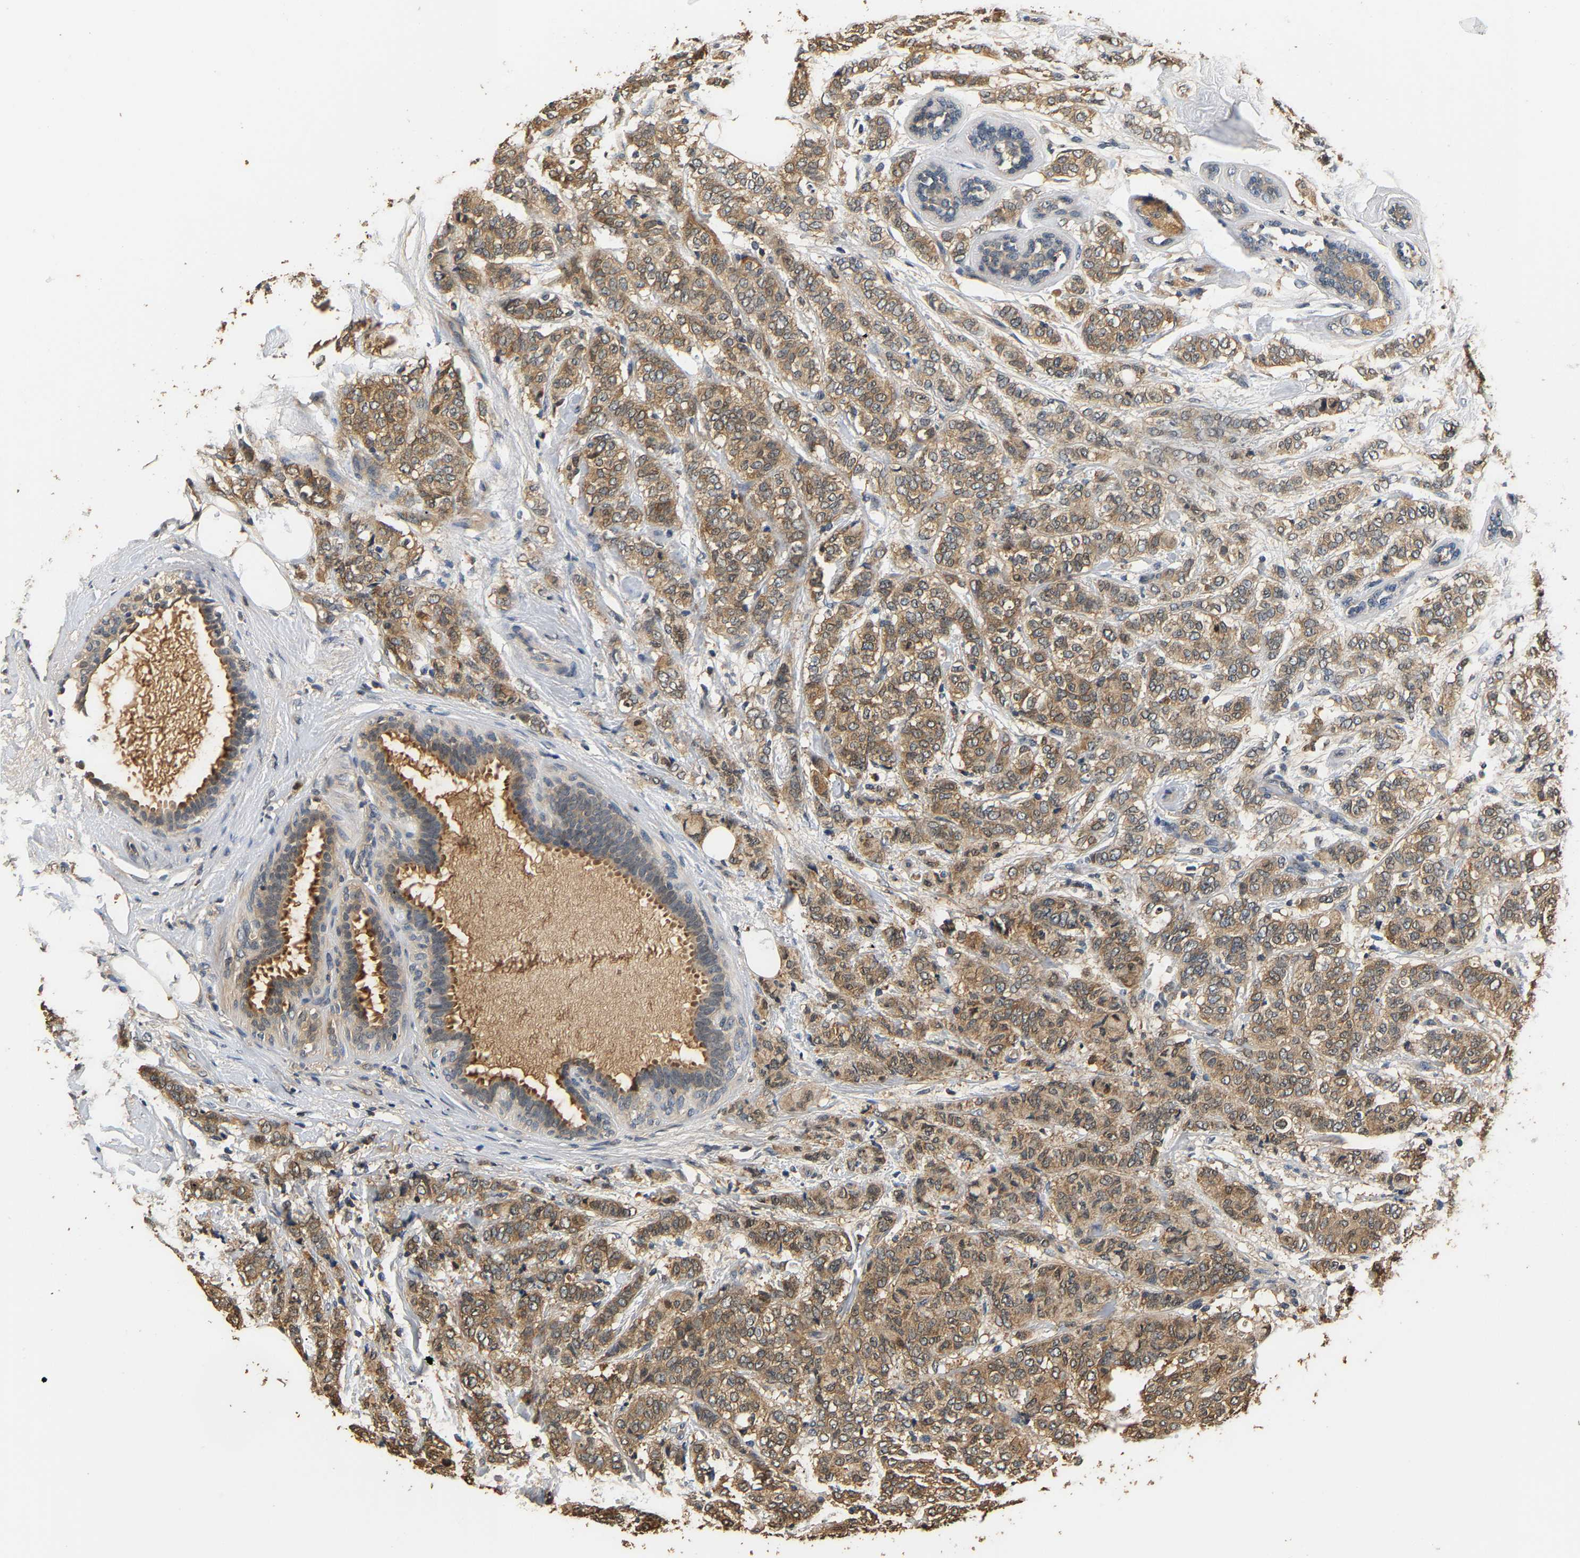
{"staining": {"intensity": "moderate", "quantity": ">75%", "location": "cytoplasmic/membranous"}, "tissue": "breast cancer", "cell_type": "Tumor cells", "image_type": "cancer", "snomed": [{"axis": "morphology", "description": "Lobular carcinoma"}, {"axis": "topography", "description": "Breast"}], "caption": "Human lobular carcinoma (breast) stained with a protein marker reveals moderate staining in tumor cells.", "gene": "GPI", "patient": {"sex": "female", "age": 60}}